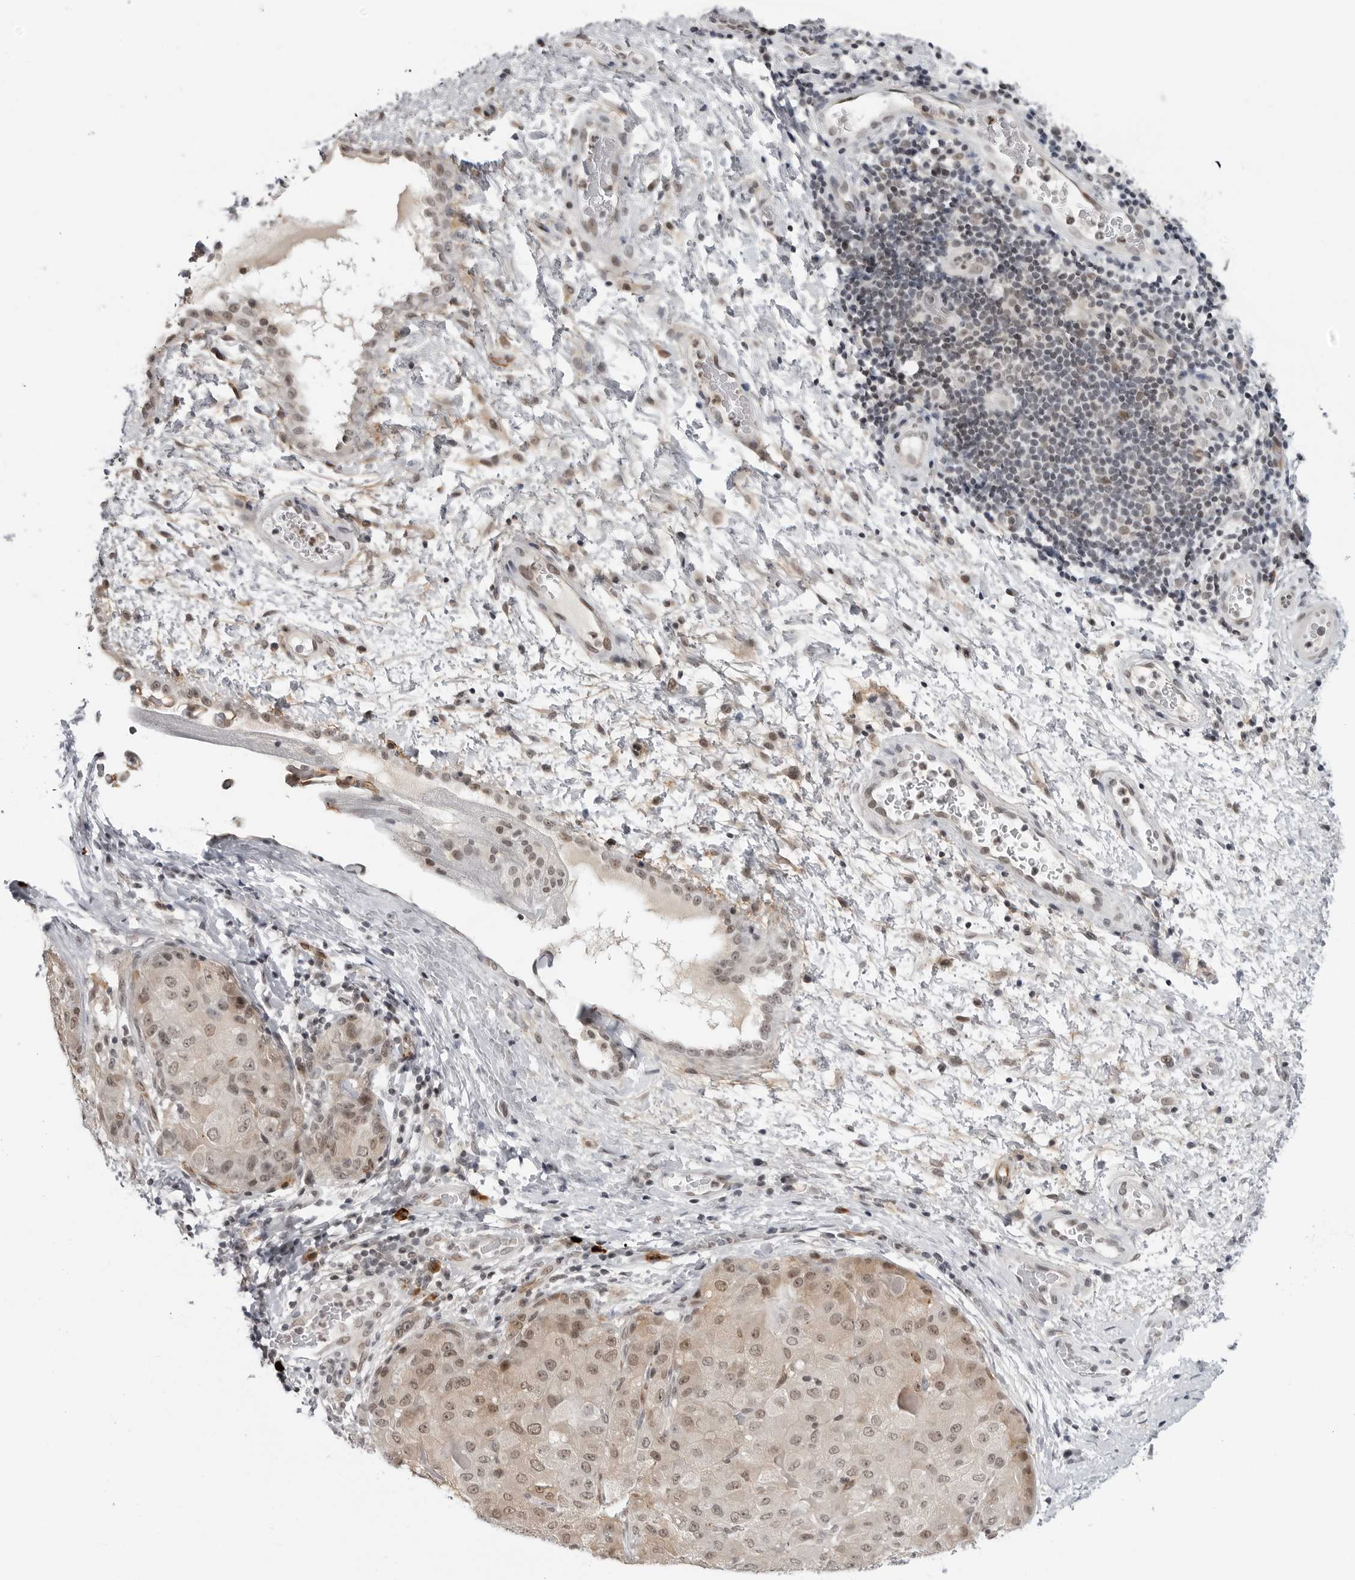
{"staining": {"intensity": "weak", "quantity": ">75%", "location": "cytoplasmic/membranous,nuclear"}, "tissue": "liver cancer", "cell_type": "Tumor cells", "image_type": "cancer", "snomed": [{"axis": "morphology", "description": "Carcinoma, Hepatocellular, NOS"}, {"axis": "topography", "description": "Liver"}], "caption": "Tumor cells demonstrate low levels of weak cytoplasmic/membranous and nuclear expression in approximately >75% of cells in hepatocellular carcinoma (liver).", "gene": "TRIM66", "patient": {"sex": "male", "age": 80}}